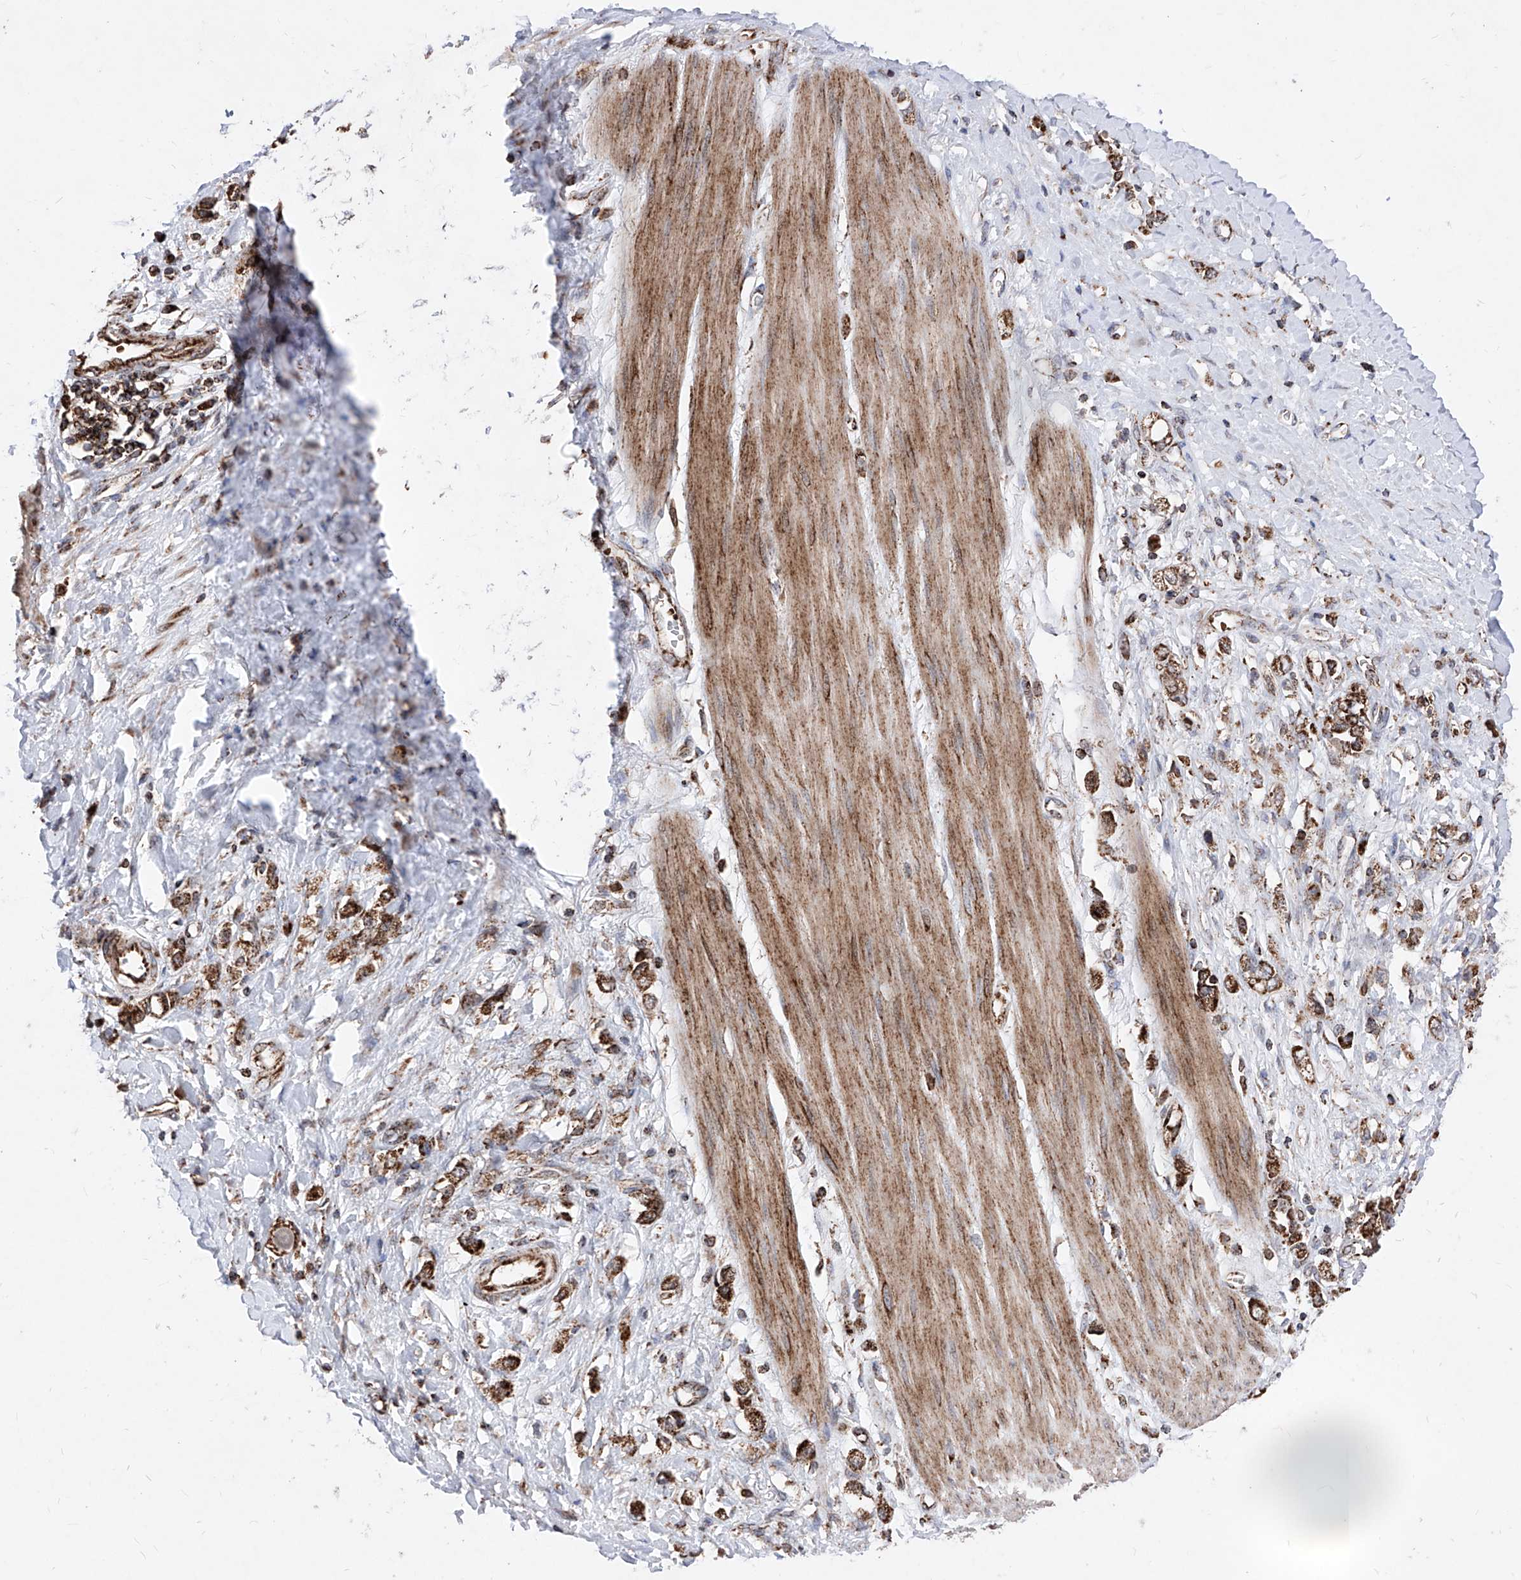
{"staining": {"intensity": "strong", "quantity": ">75%", "location": "cytoplasmic/membranous"}, "tissue": "stomach cancer", "cell_type": "Tumor cells", "image_type": "cancer", "snomed": [{"axis": "morphology", "description": "Adenocarcinoma, NOS"}, {"axis": "topography", "description": "Stomach"}], "caption": "Protein staining reveals strong cytoplasmic/membranous expression in about >75% of tumor cells in stomach adenocarcinoma. The protein of interest is shown in brown color, while the nuclei are stained blue.", "gene": "SEMA6A", "patient": {"sex": "female", "age": 76}}